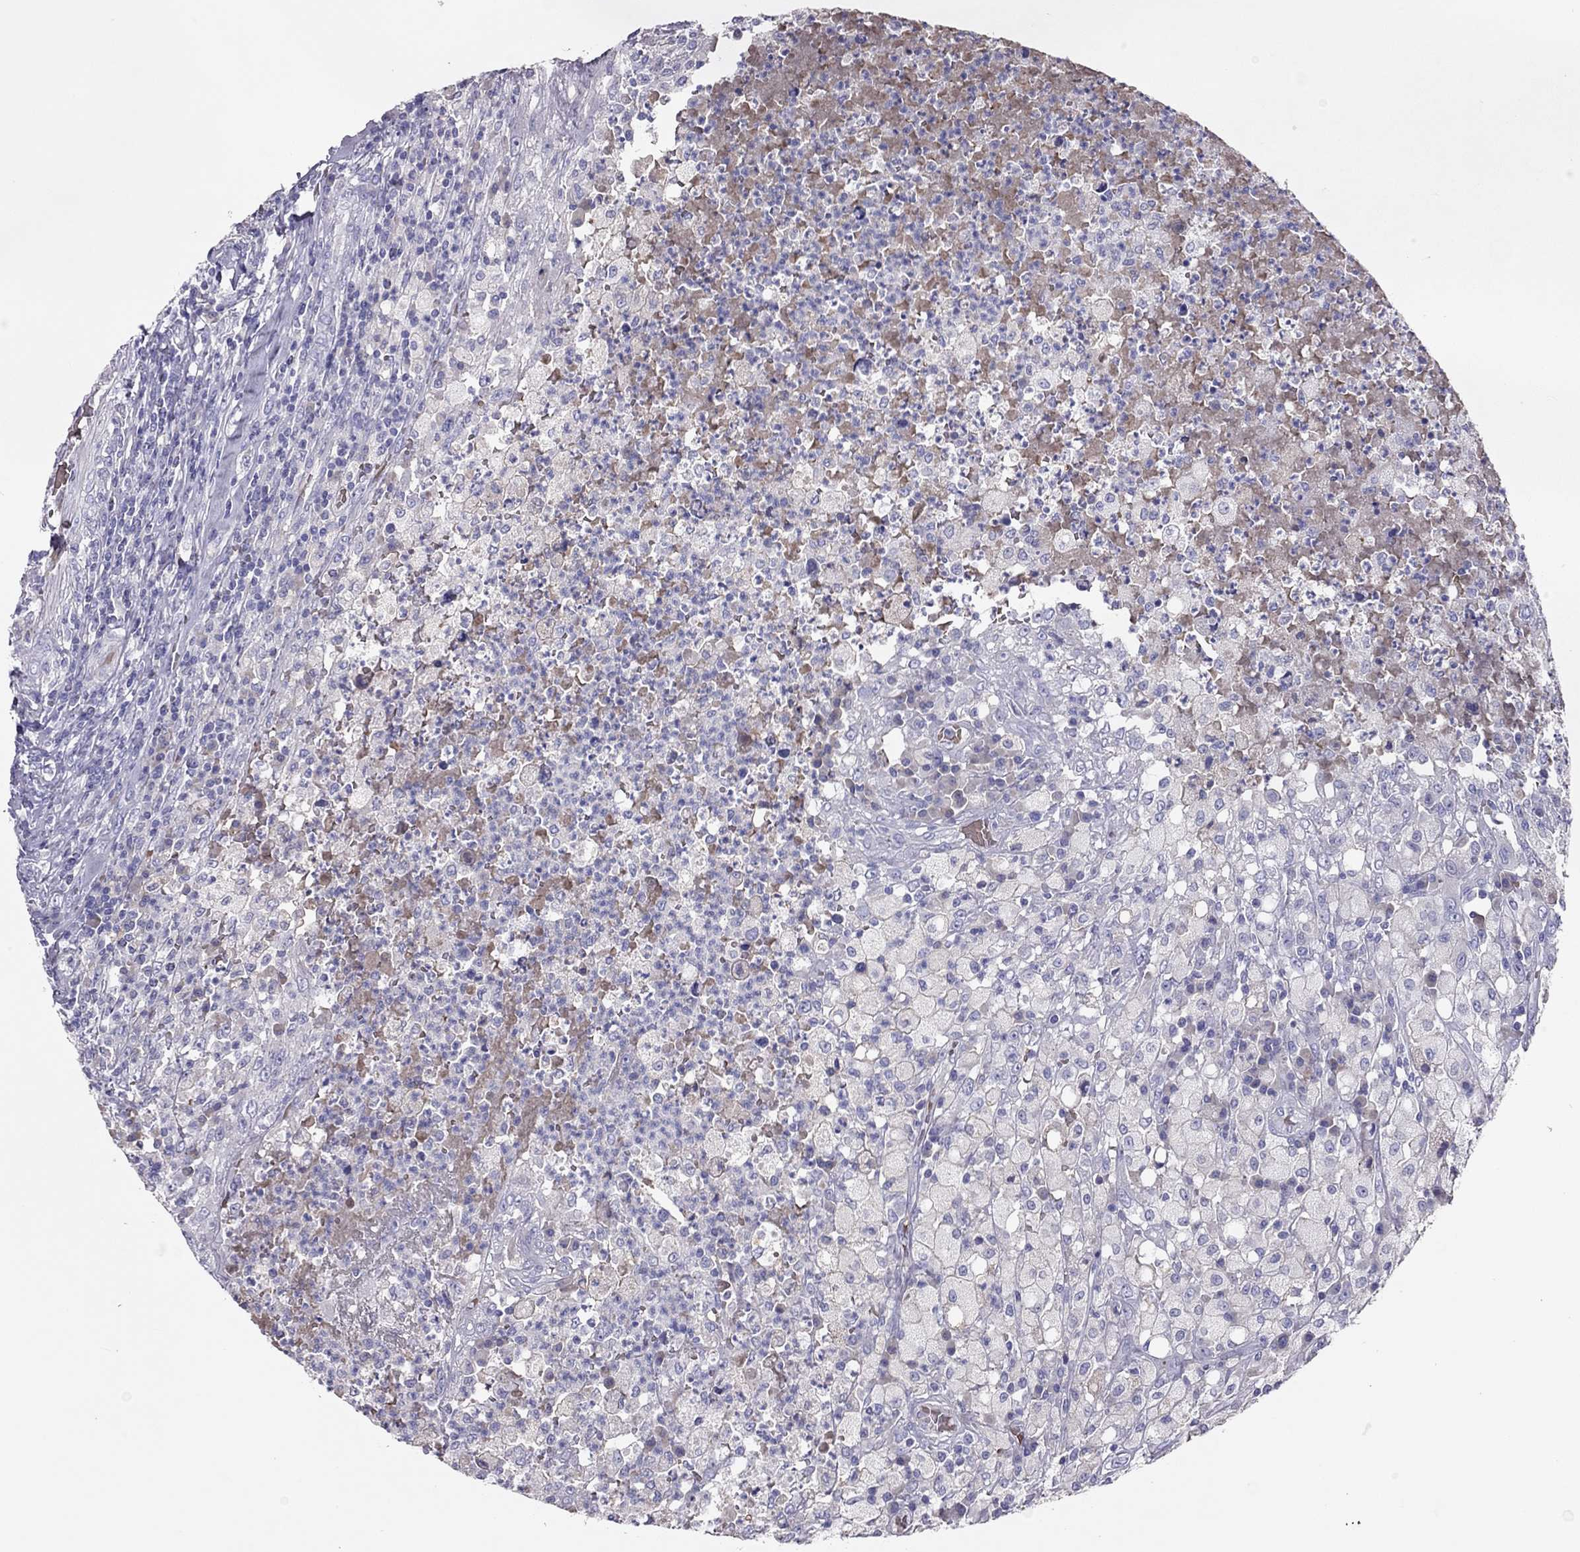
{"staining": {"intensity": "negative", "quantity": "none", "location": "none"}, "tissue": "testis cancer", "cell_type": "Tumor cells", "image_type": "cancer", "snomed": [{"axis": "morphology", "description": "Necrosis, NOS"}, {"axis": "morphology", "description": "Carcinoma, Embryonal, NOS"}, {"axis": "topography", "description": "Testis"}], "caption": "IHC micrograph of neoplastic tissue: testis cancer (embryonal carcinoma) stained with DAB (3,3'-diaminobenzidine) demonstrates no significant protein staining in tumor cells.", "gene": "RHD", "patient": {"sex": "male", "age": 19}}